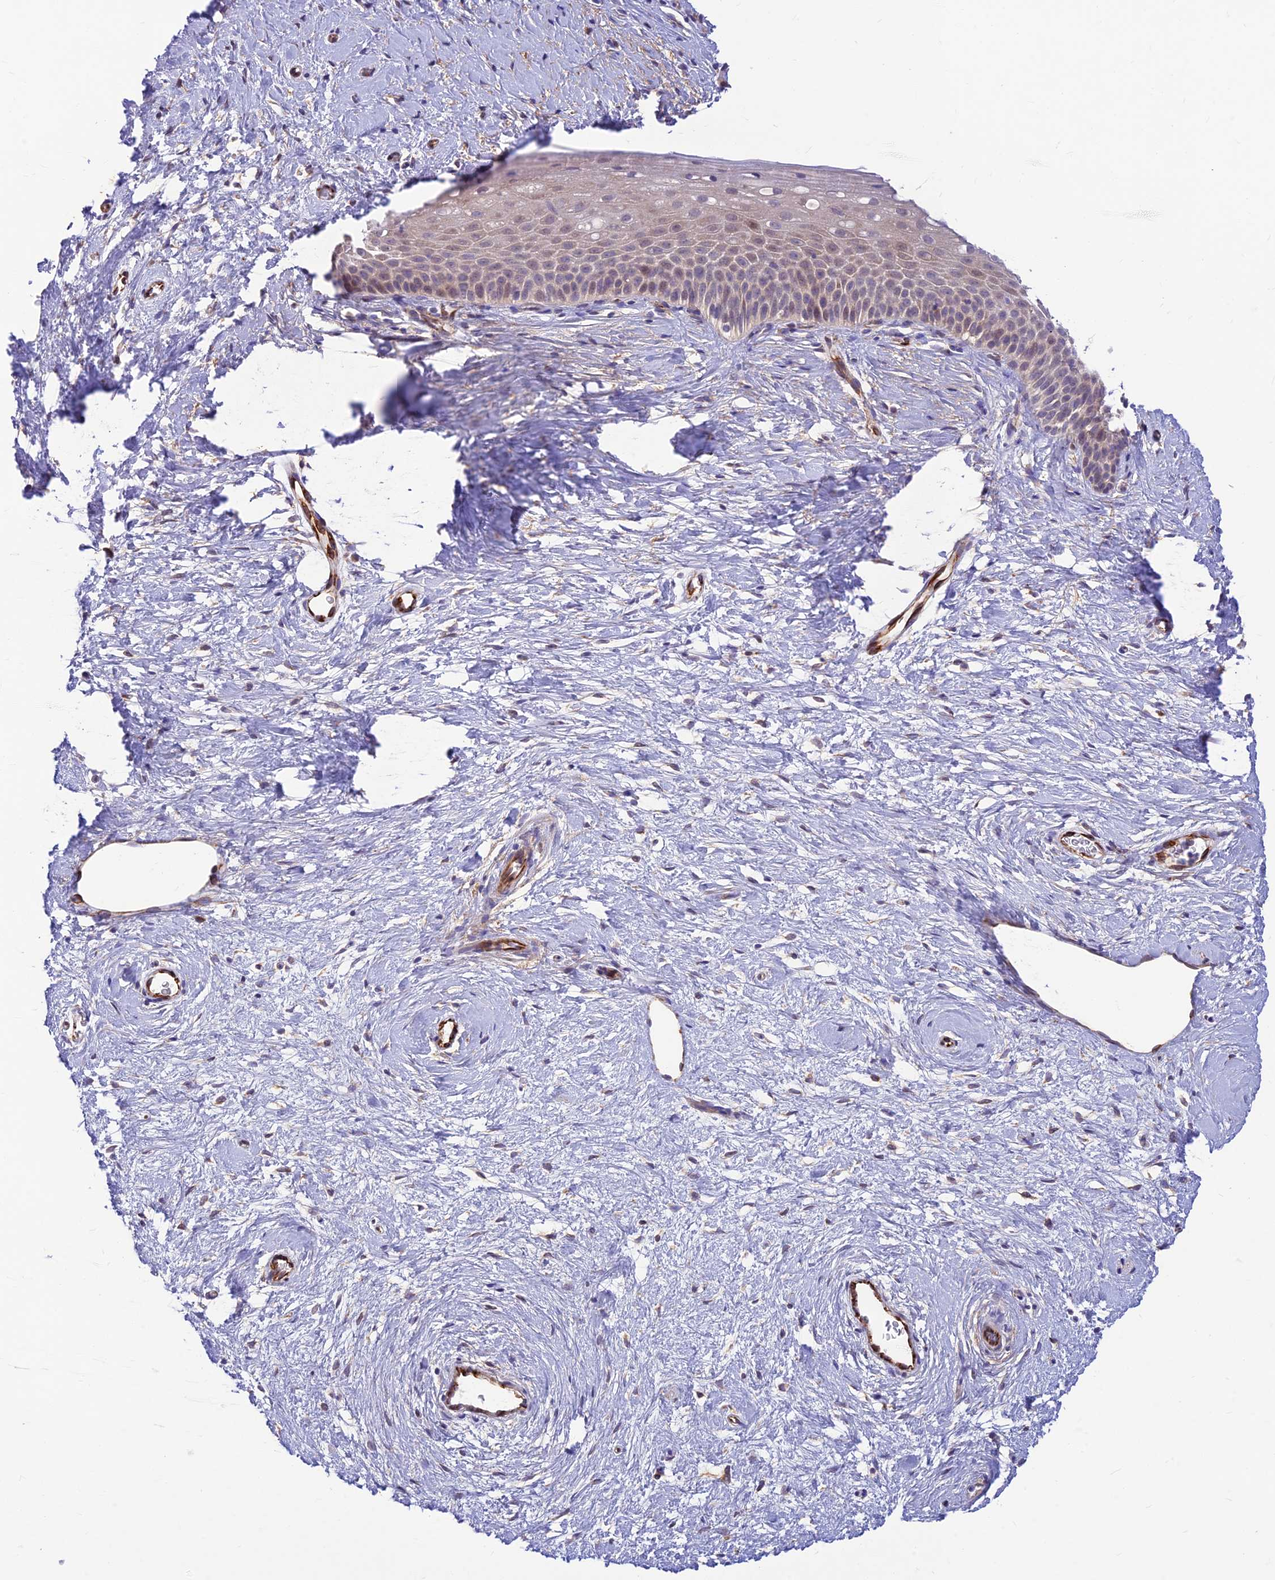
{"staining": {"intensity": "weak", "quantity": "25%-75%", "location": "cytoplasmic/membranous,nuclear"}, "tissue": "cervix", "cell_type": "Glandular cells", "image_type": "normal", "snomed": [{"axis": "morphology", "description": "Normal tissue, NOS"}, {"axis": "topography", "description": "Cervix"}], "caption": "Approximately 25%-75% of glandular cells in unremarkable cervix display weak cytoplasmic/membranous,nuclear protein staining as visualized by brown immunohistochemical staining.", "gene": "ST8SIA5", "patient": {"sex": "female", "age": 57}}